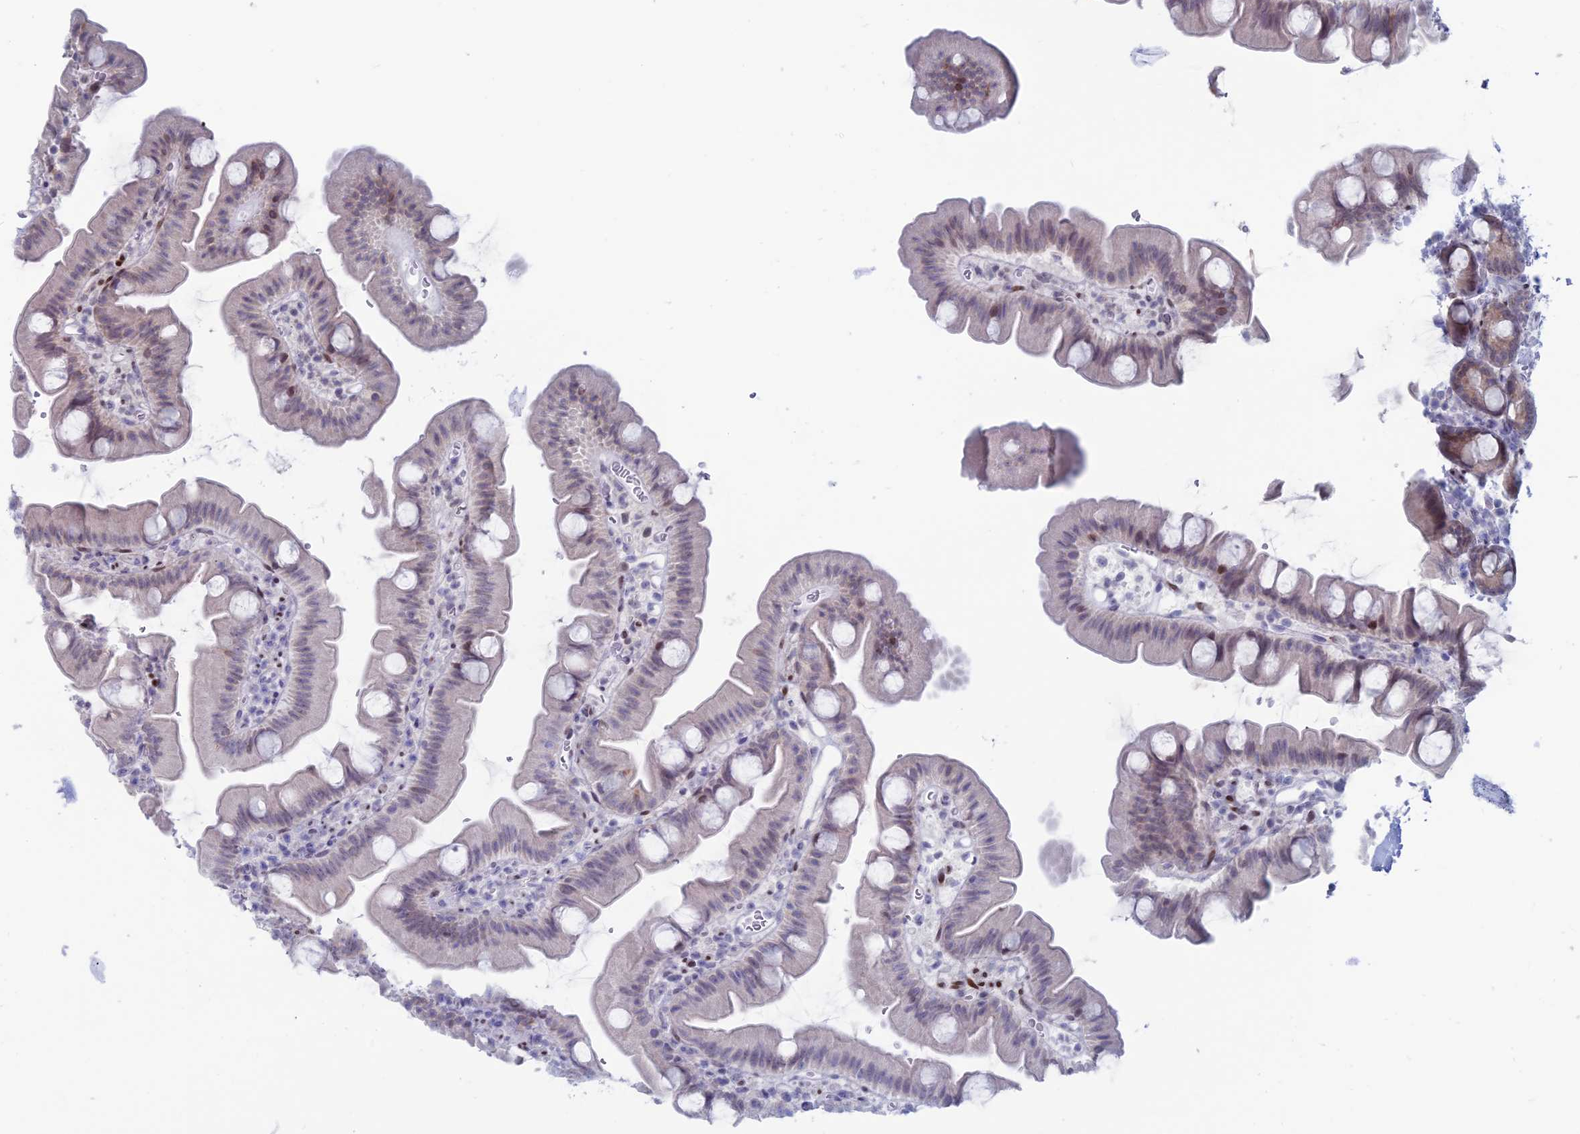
{"staining": {"intensity": "moderate", "quantity": "<25%", "location": "nuclear"}, "tissue": "small intestine", "cell_type": "Glandular cells", "image_type": "normal", "snomed": [{"axis": "morphology", "description": "Normal tissue, NOS"}, {"axis": "topography", "description": "Small intestine"}], "caption": "IHC histopathology image of unremarkable human small intestine stained for a protein (brown), which exhibits low levels of moderate nuclear positivity in approximately <25% of glandular cells.", "gene": "CERS6", "patient": {"sex": "female", "age": 68}}